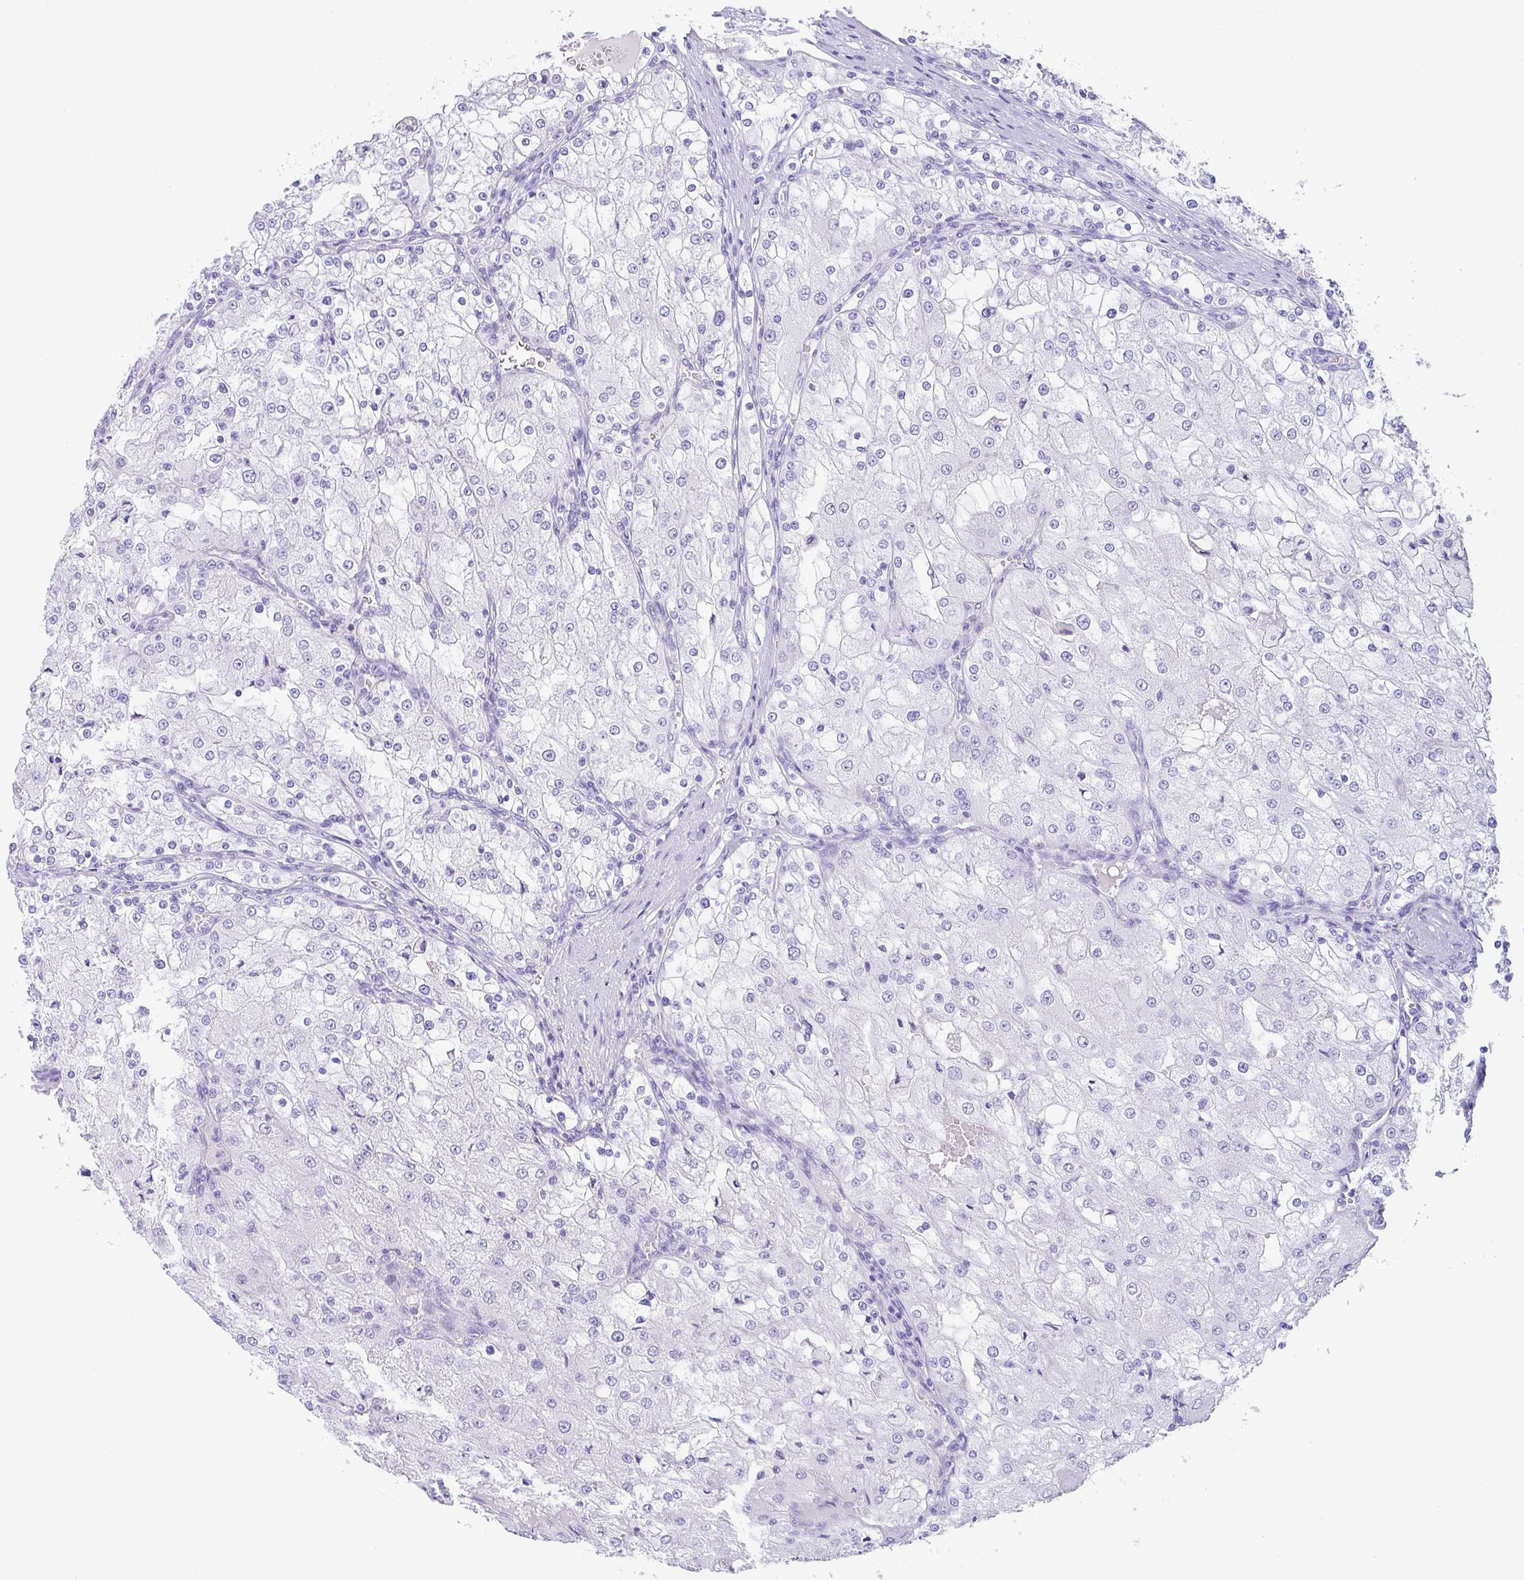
{"staining": {"intensity": "negative", "quantity": "none", "location": "none"}, "tissue": "renal cancer", "cell_type": "Tumor cells", "image_type": "cancer", "snomed": [{"axis": "morphology", "description": "Adenocarcinoma, NOS"}, {"axis": "topography", "description": "Kidney"}], "caption": "This is an immunohistochemistry (IHC) histopathology image of renal cancer. There is no staining in tumor cells.", "gene": "CPA1", "patient": {"sex": "female", "age": 74}}